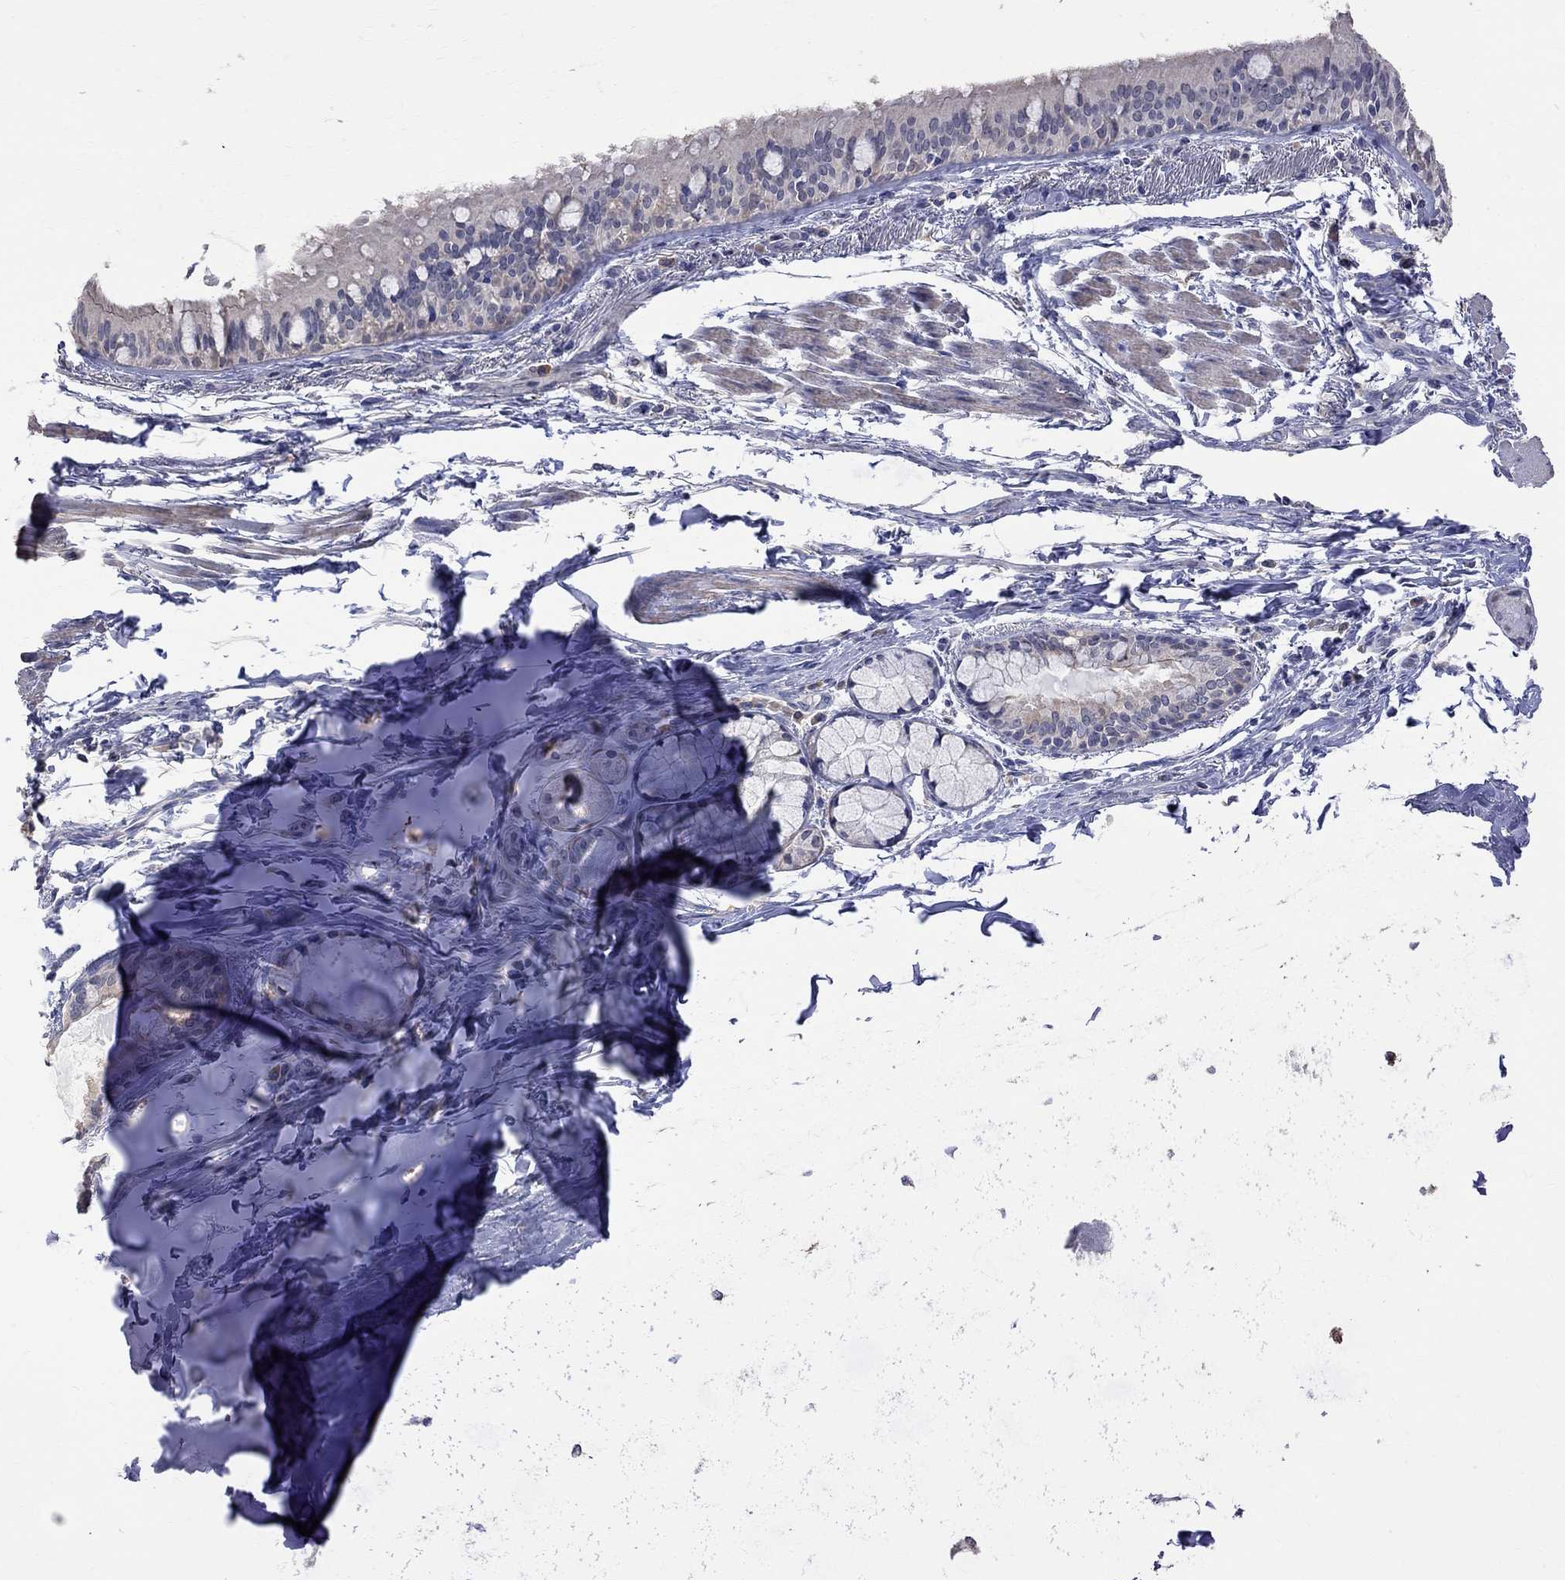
{"staining": {"intensity": "moderate", "quantity": "<25%", "location": "cytoplasmic/membranous"}, "tissue": "bronchus", "cell_type": "Respiratory epithelial cells", "image_type": "normal", "snomed": [{"axis": "morphology", "description": "Normal tissue, NOS"}, {"axis": "morphology", "description": "Squamous cell carcinoma, NOS"}, {"axis": "topography", "description": "Bronchus"}, {"axis": "topography", "description": "Lung"}], "caption": "Immunohistochemistry micrograph of benign human bronchus stained for a protein (brown), which shows low levels of moderate cytoplasmic/membranous positivity in about <25% of respiratory epithelial cells.", "gene": "CKAP2", "patient": {"sex": "male", "age": 69}}